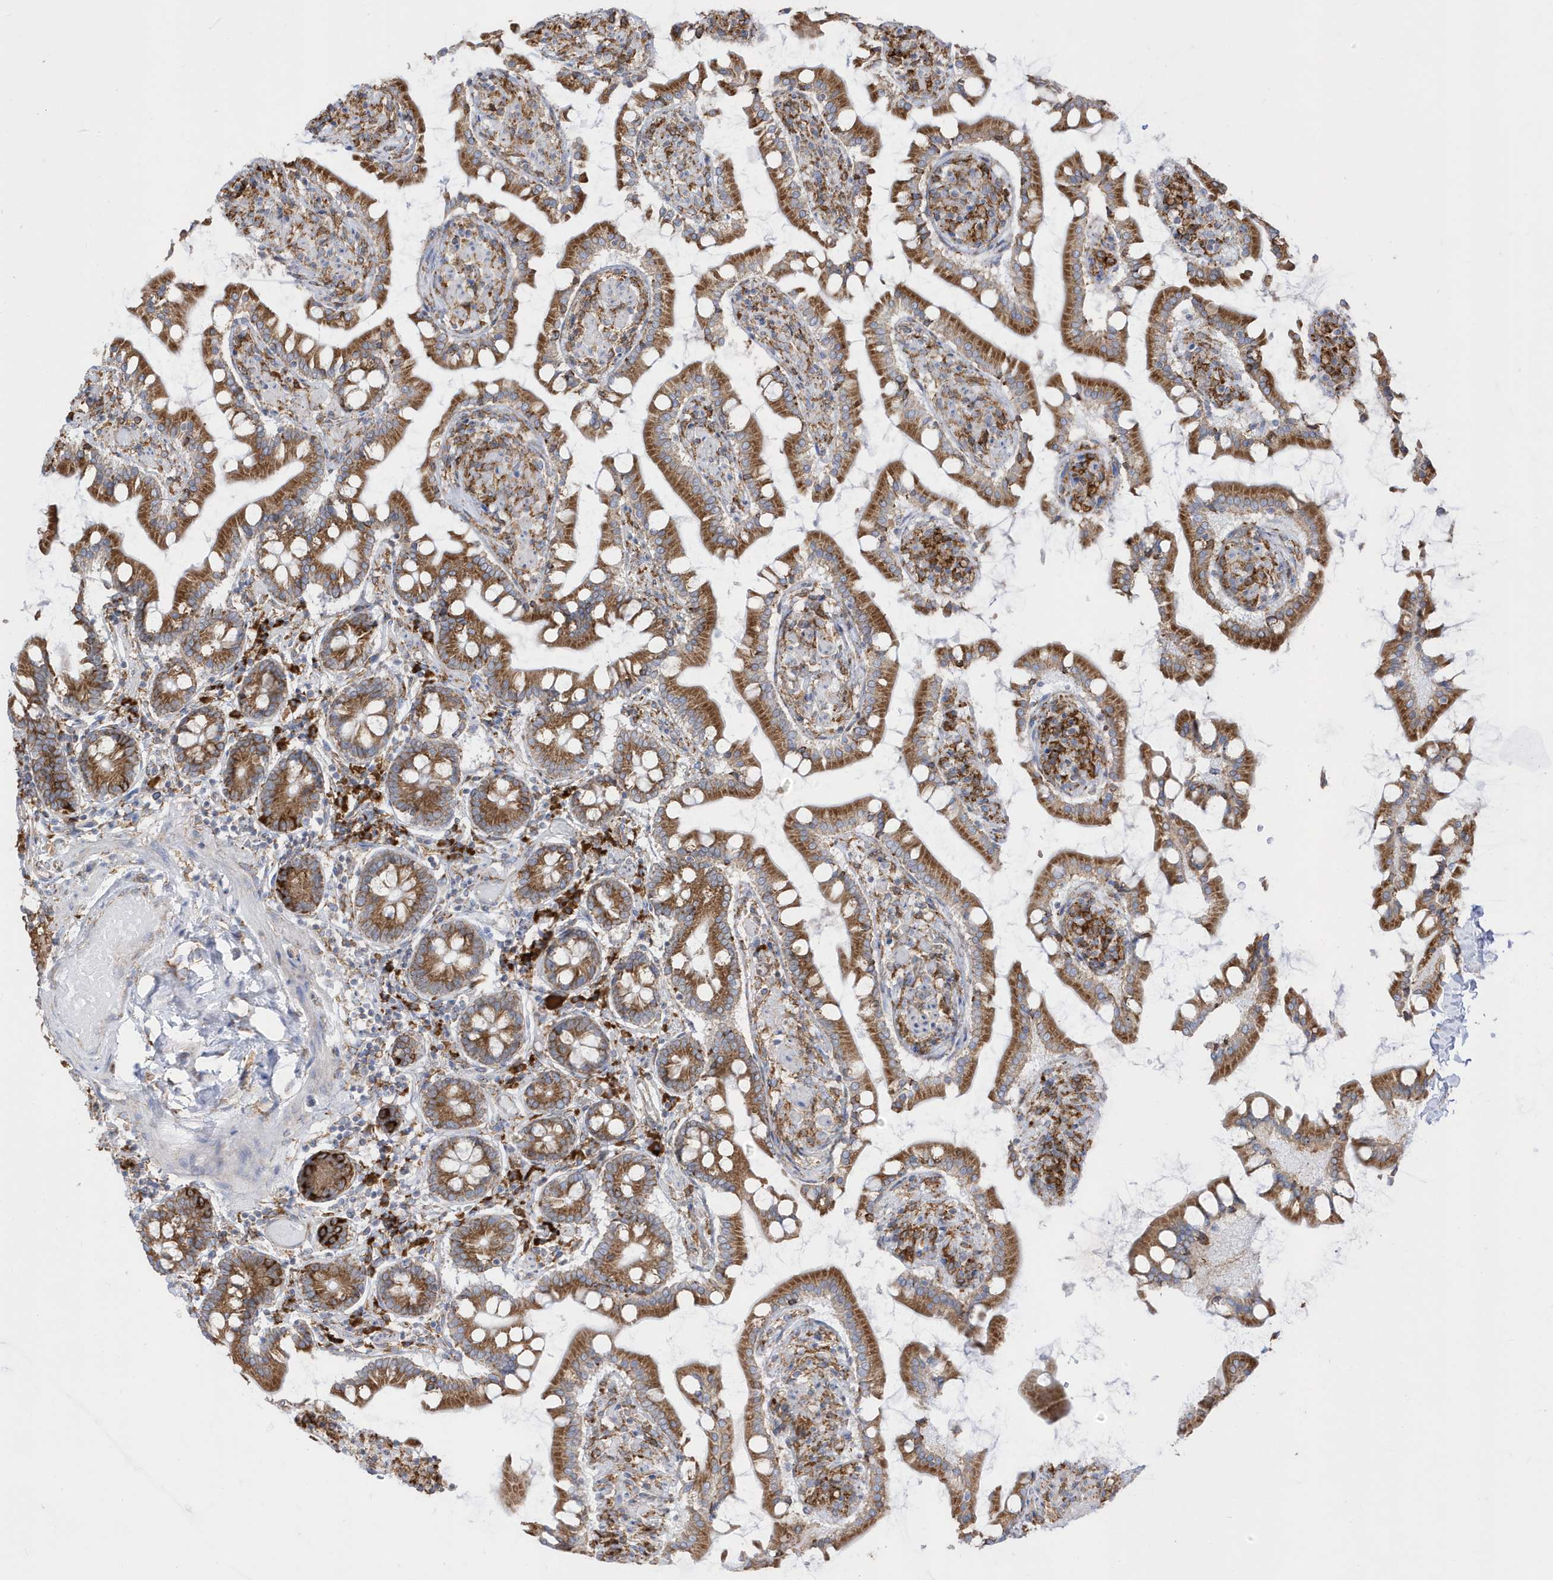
{"staining": {"intensity": "strong", "quantity": ">75%", "location": "cytoplasmic/membranous"}, "tissue": "small intestine", "cell_type": "Glandular cells", "image_type": "normal", "snomed": [{"axis": "morphology", "description": "Normal tissue, NOS"}, {"axis": "topography", "description": "Small intestine"}], "caption": "Glandular cells show high levels of strong cytoplasmic/membranous expression in about >75% of cells in unremarkable small intestine.", "gene": "PDIA6", "patient": {"sex": "male", "age": 41}}